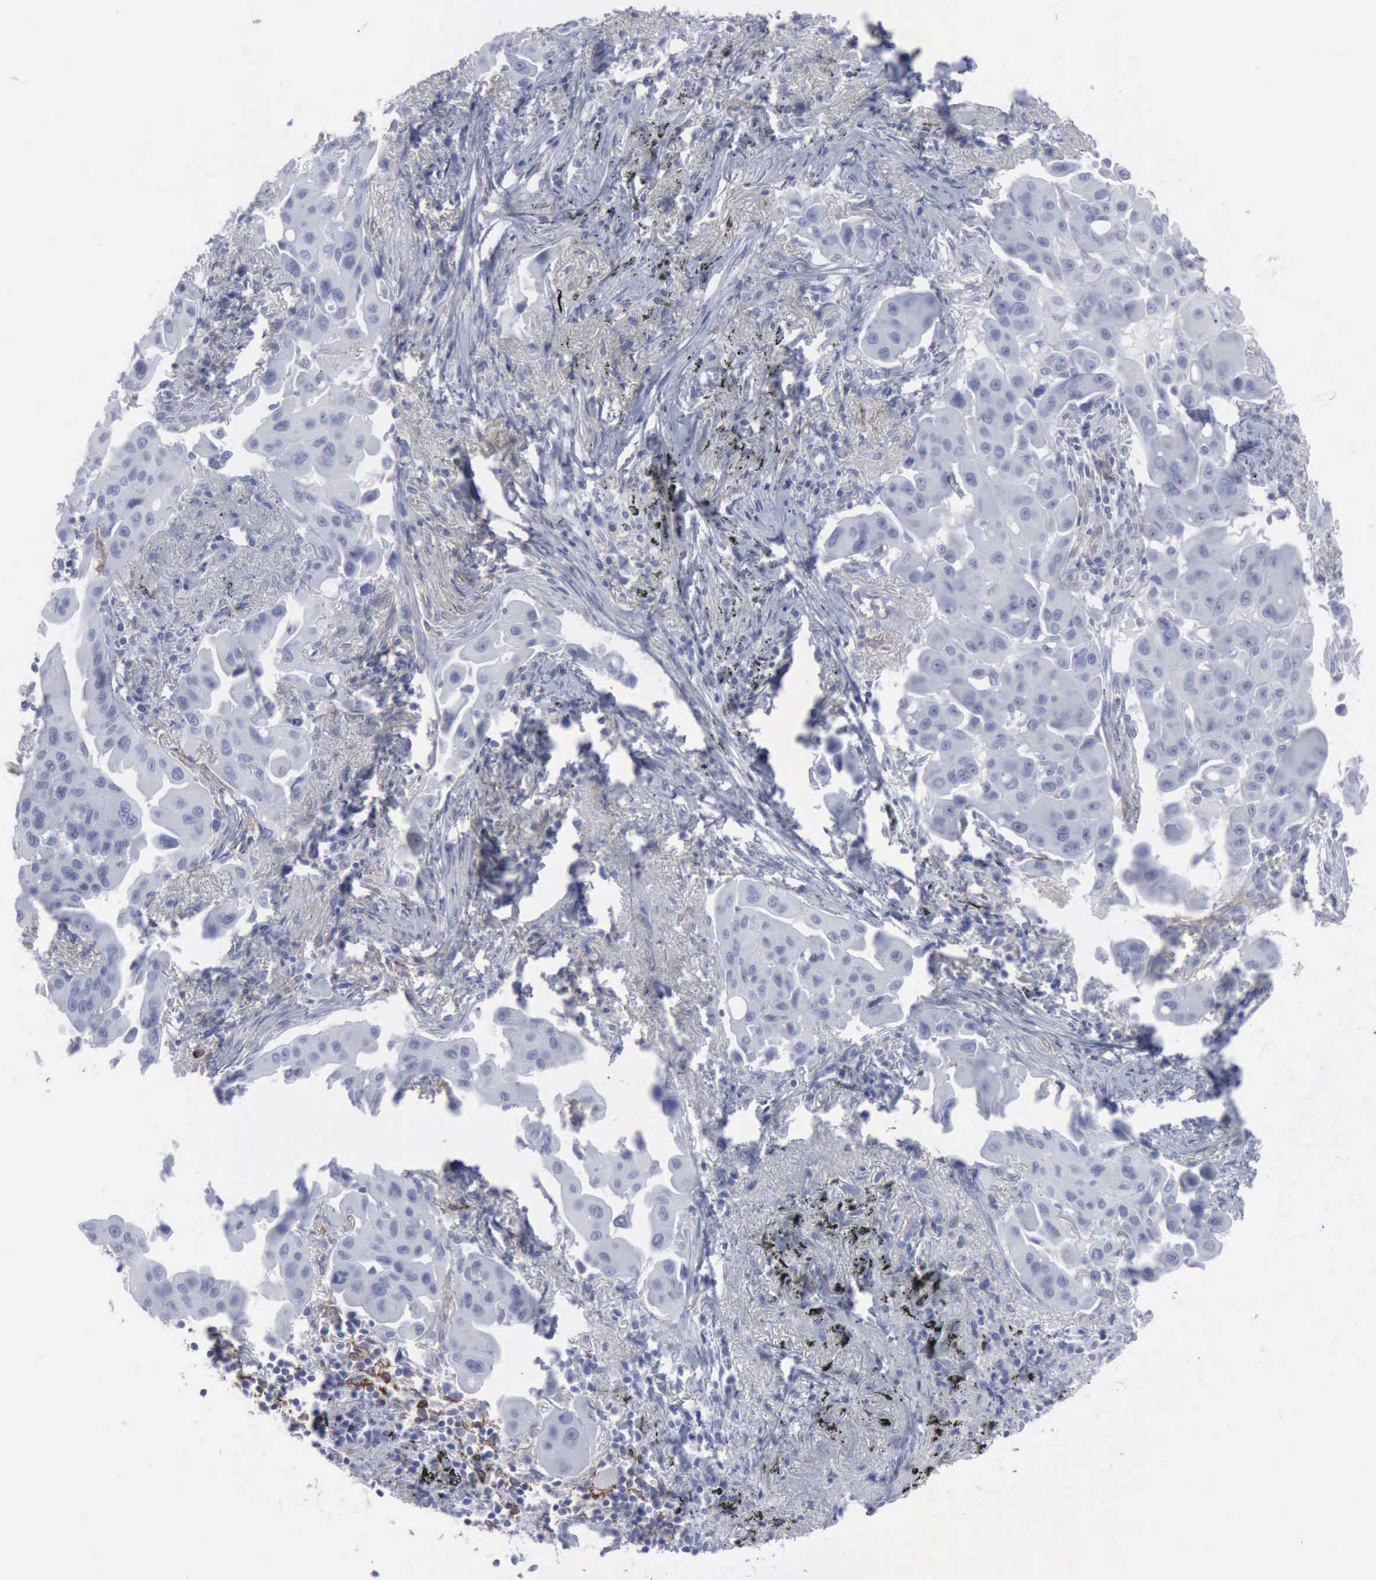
{"staining": {"intensity": "negative", "quantity": "none", "location": "none"}, "tissue": "lung cancer", "cell_type": "Tumor cells", "image_type": "cancer", "snomed": [{"axis": "morphology", "description": "Adenocarcinoma, NOS"}, {"axis": "topography", "description": "Lung"}], "caption": "Immunohistochemistry (IHC) photomicrograph of neoplastic tissue: adenocarcinoma (lung) stained with DAB (3,3'-diaminobenzidine) demonstrates no significant protein staining in tumor cells. (IHC, brightfield microscopy, high magnification).", "gene": "VCAM1", "patient": {"sex": "male", "age": 68}}